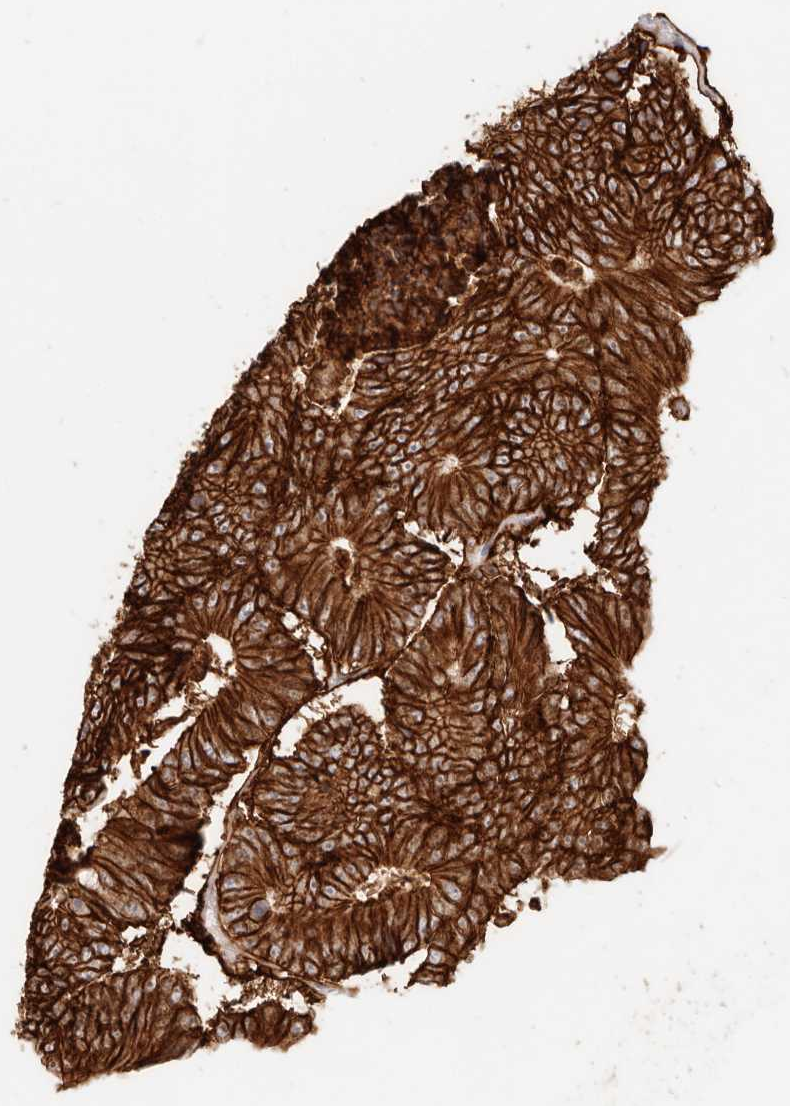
{"staining": {"intensity": "strong", "quantity": ">75%", "location": "cytoplasmic/membranous"}, "tissue": "colorectal cancer", "cell_type": "Tumor cells", "image_type": "cancer", "snomed": [{"axis": "morphology", "description": "Adenocarcinoma, NOS"}, {"axis": "topography", "description": "Colon"}], "caption": "Protein expression analysis of colorectal cancer exhibits strong cytoplasmic/membranous expression in about >75% of tumor cells.", "gene": "EPCAM", "patient": {"sex": "male", "age": 83}}